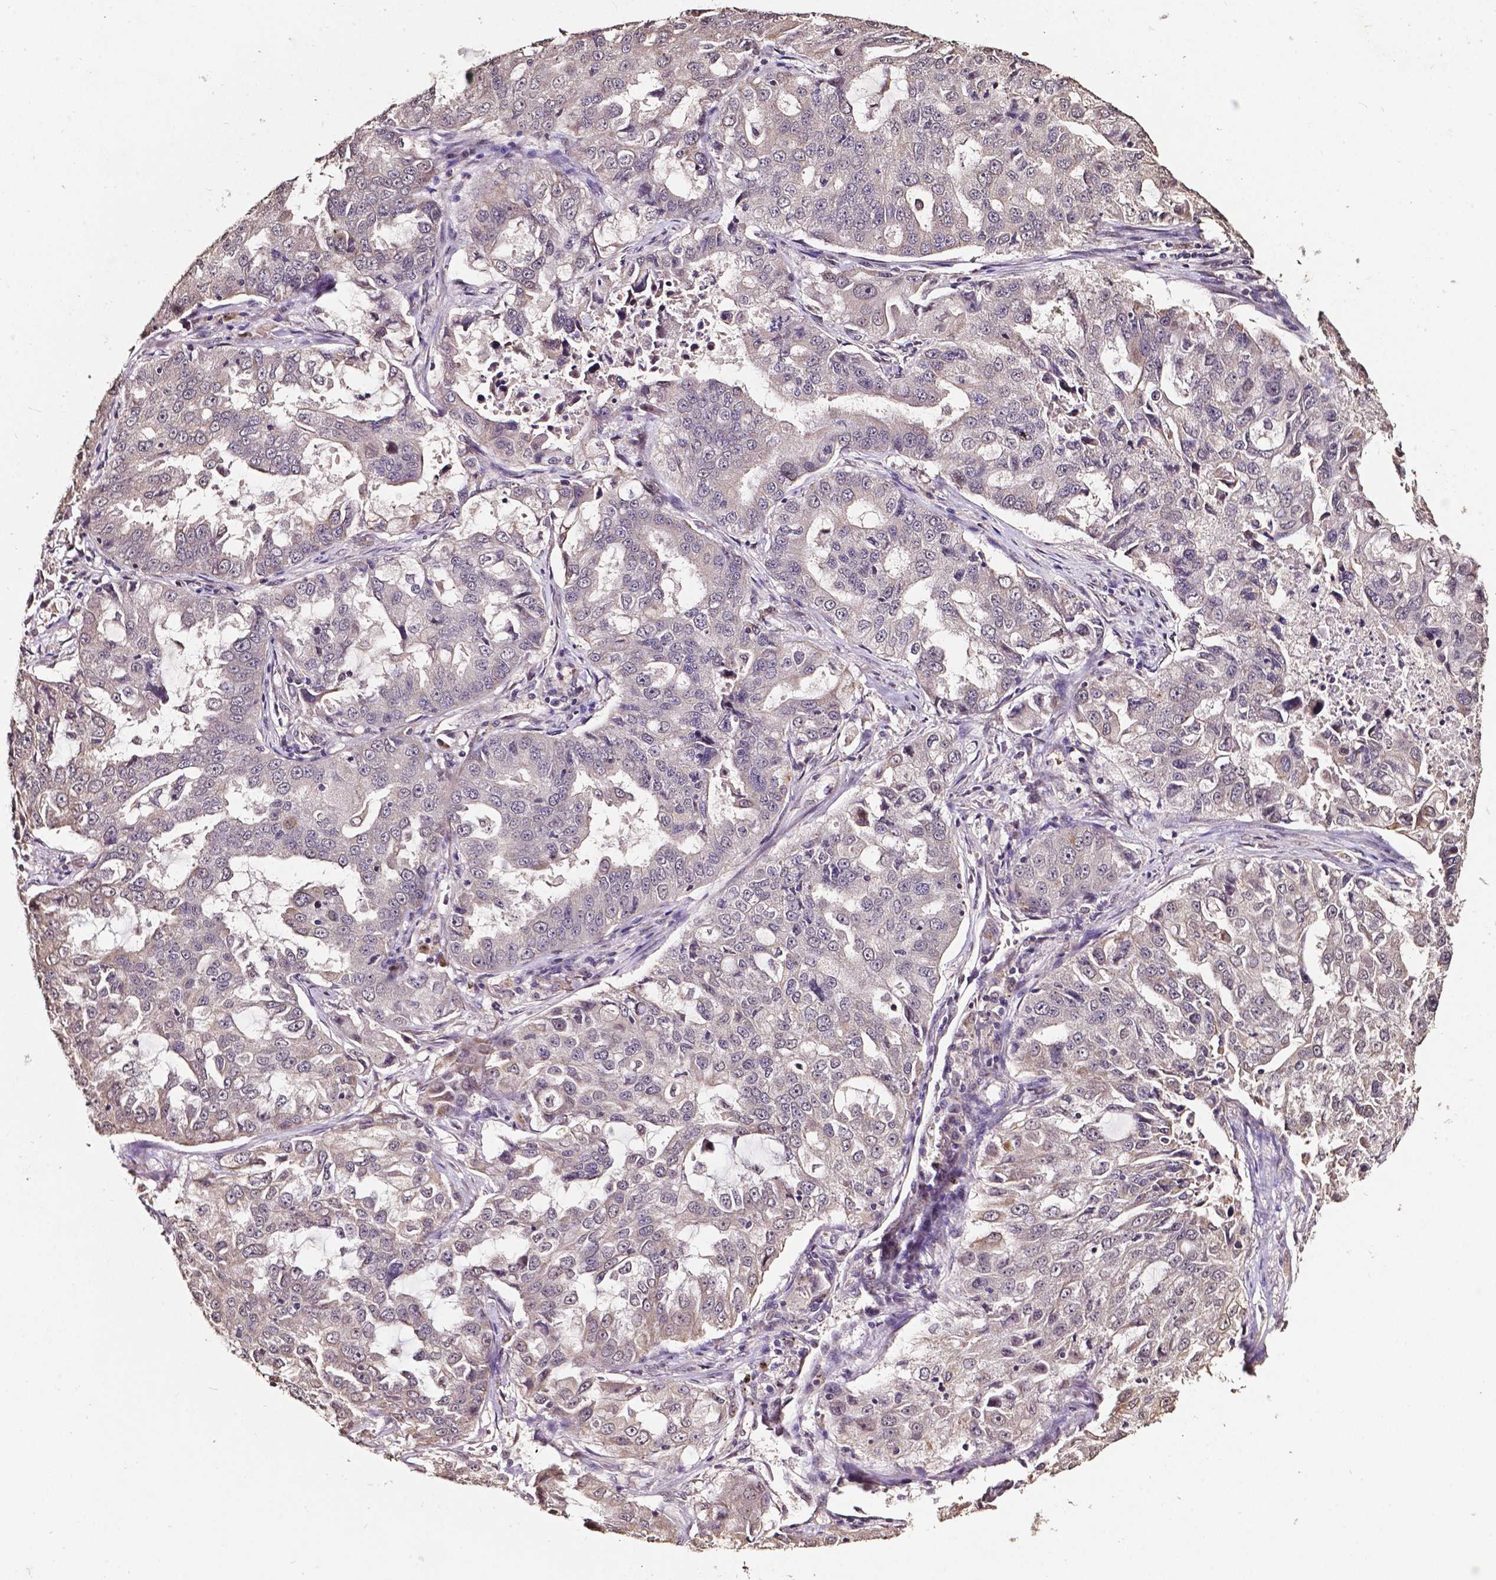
{"staining": {"intensity": "negative", "quantity": "none", "location": "none"}, "tissue": "lung cancer", "cell_type": "Tumor cells", "image_type": "cancer", "snomed": [{"axis": "morphology", "description": "Adenocarcinoma, NOS"}, {"axis": "topography", "description": "Lung"}], "caption": "This is a image of immunohistochemistry staining of lung adenocarcinoma, which shows no staining in tumor cells. (Brightfield microscopy of DAB (3,3'-diaminobenzidine) immunohistochemistry (IHC) at high magnification).", "gene": "GLRA2", "patient": {"sex": "female", "age": 61}}